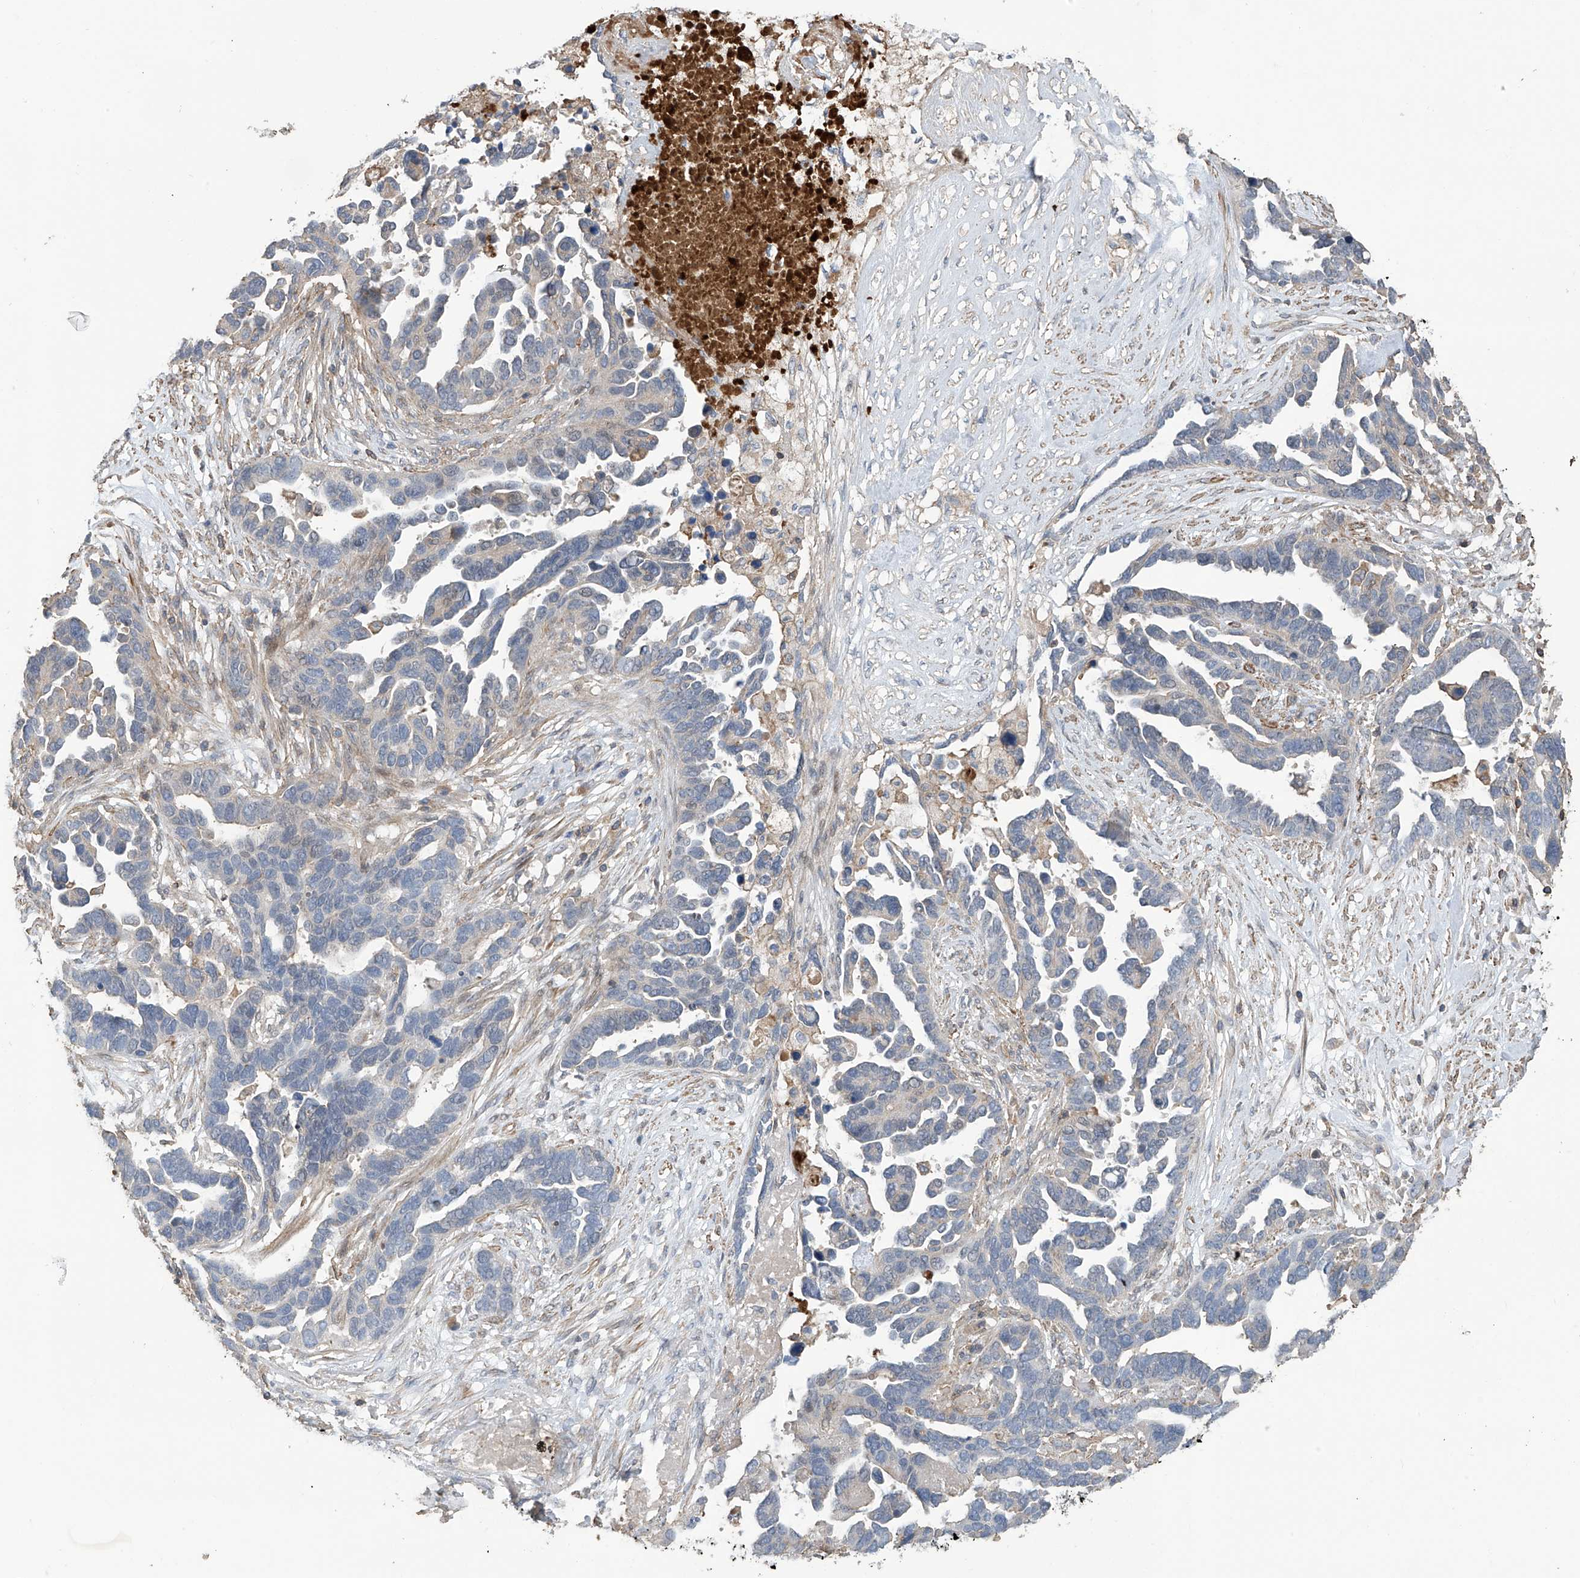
{"staining": {"intensity": "negative", "quantity": "none", "location": "none"}, "tissue": "ovarian cancer", "cell_type": "Tumor cells", "image_type": "cancer", "snomed": [{"axis": "morphology", "description": "Cystadenocarcinoma, serous, NOS"}, {"axis": "topography", "description": "Ovary"}], "caption": "IHC photomicrograph of human ovarian serous cystadenocarcinoma stained for a protein (brown), which shows no positivity in tumor cells.", "gene": "SLFN14", "patient": {"sex": "female", "age": 54}}